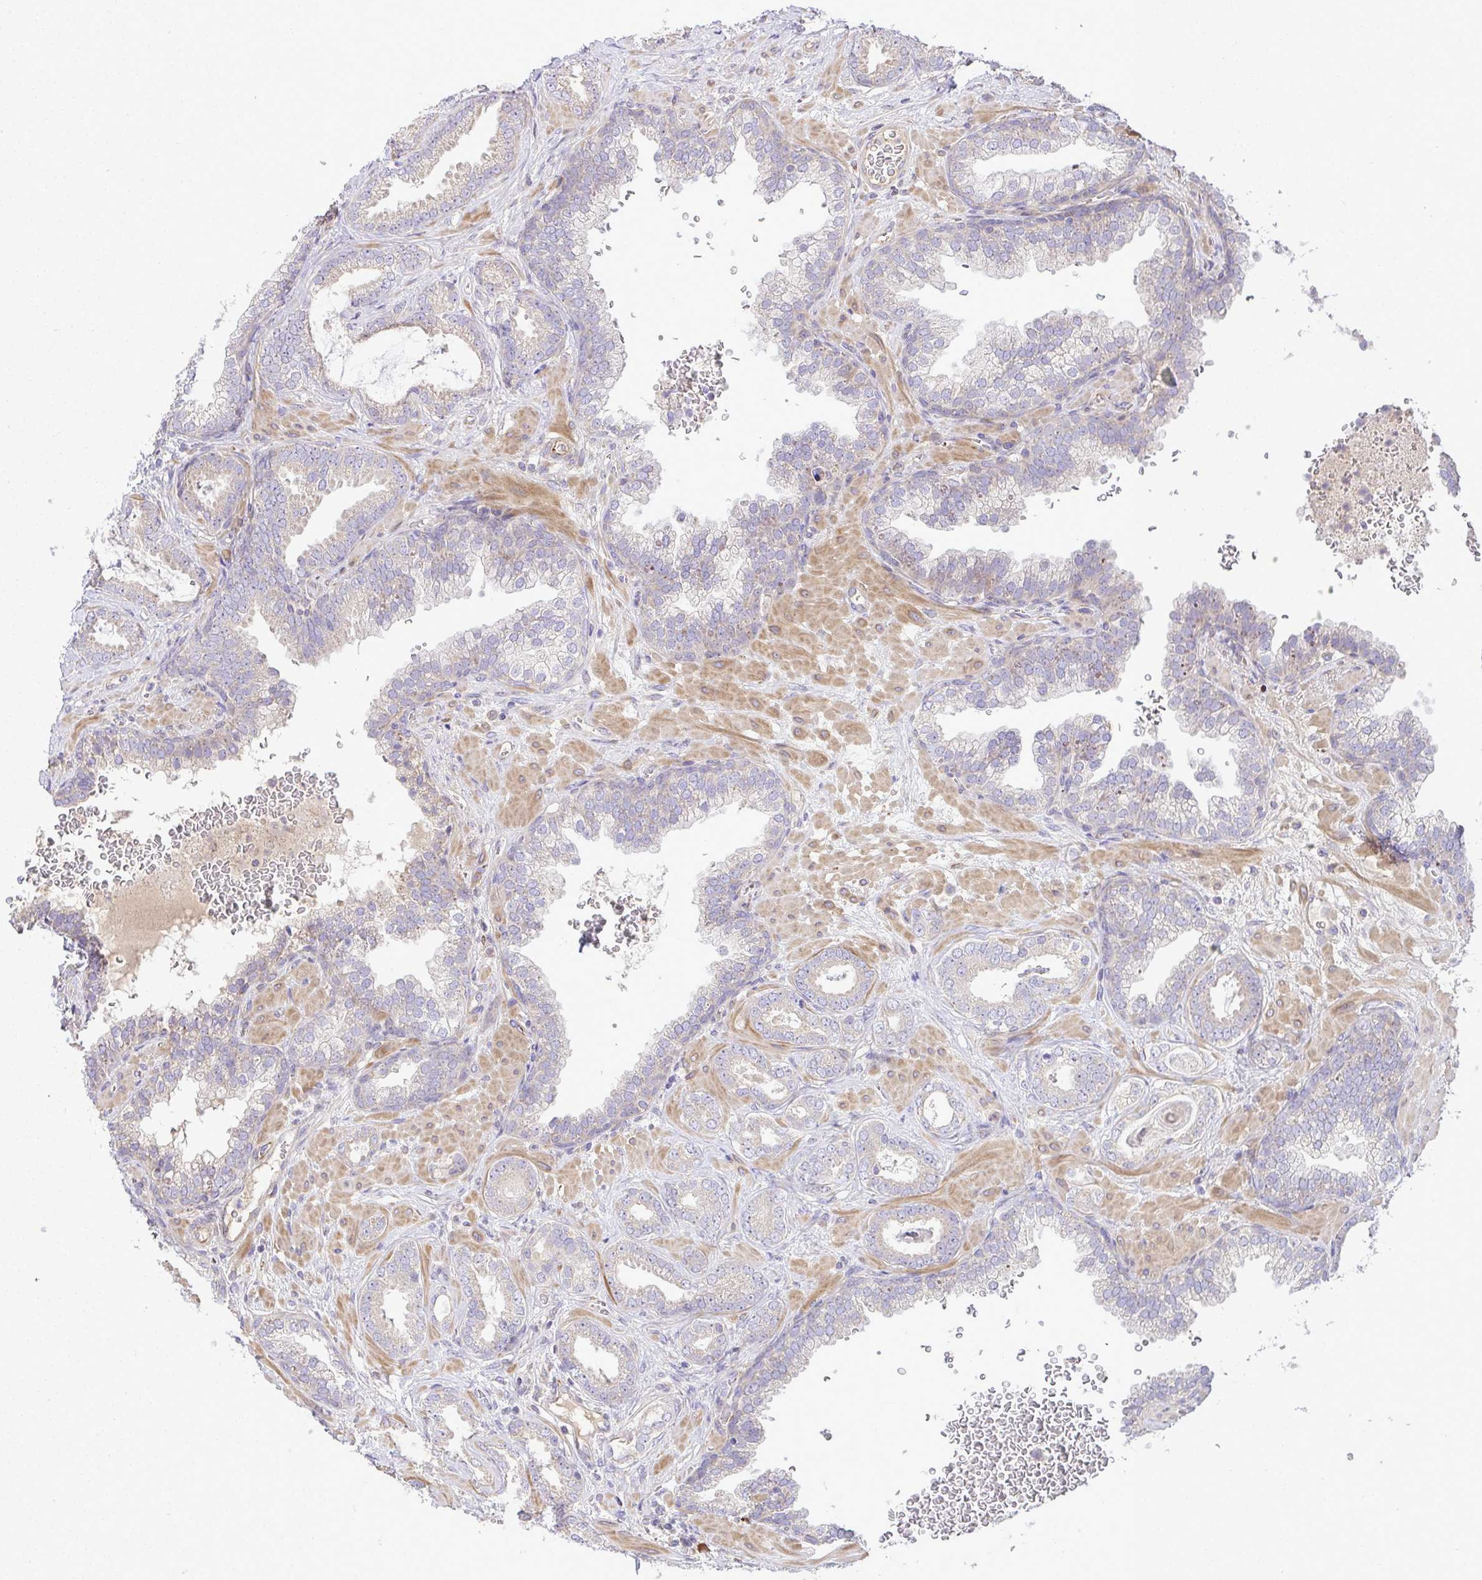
{"staining": {"intensity": "weak", "quantity": "<25%", "location": "cytoplasmic/membranous"}, "tissue": "prostate cancer", "cell_type": "Tumor cells", "image_type": "cancer", "snomed": [{"axis": "morphology", "description": "Adenocarcinoma, High grade"}, {"axis": "topography", "description": "Prostate"}], "caption": "Tumor cells show no significant protein expression in prostate adenocarcinoma (high-grade). The staining was performed using DAB to visualize the protein expression in brown, while the nuclei were stained in blue with hematoxylin (Magnification: 20x).", "gene": "GRID2", "patient": {"sex": "male", "age": 58}}